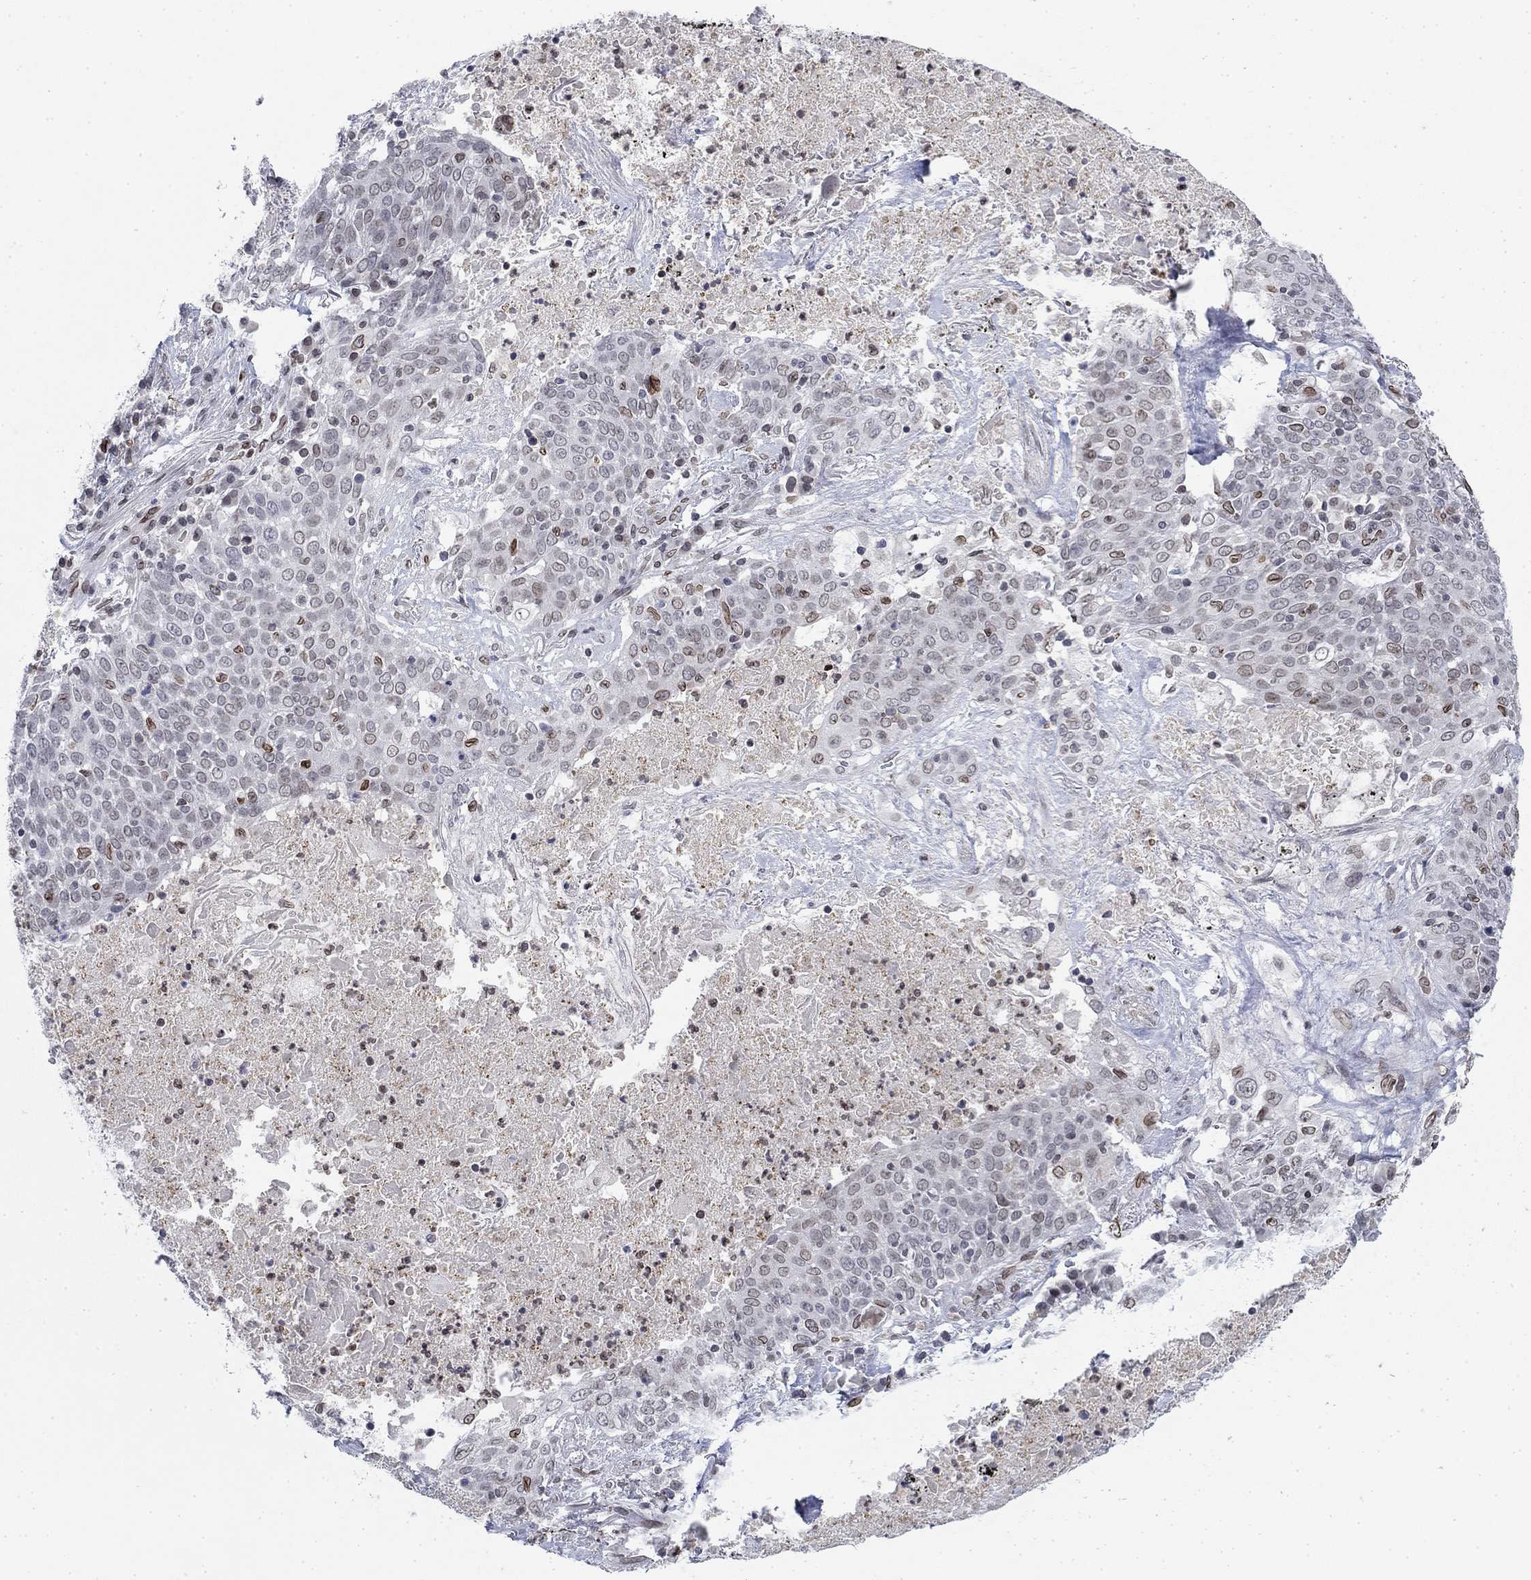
{"staining": {"intensity": "strong", "quantity": "<25%", "location": "nuclear"}, "tissue": "lung cancer", "cell_type": "Tumor cells", "image_type": "cancer", "snomed": [{"axis": "morphology", "description": "Squamous cell carcinoma, NOS"}, {"axis": "topography", "description": "Lung"}], "caption": "Brown immunohistochemical staining in lung squamous cell carcinoma reveals strong nuclear staining in about <25% of tumor cells. Immunohistochemistry stains the protein in brown and the nuclei are stained blue.", "gene": "TOR1AIP1", "patient": {"sex": "male", "age": 82}}